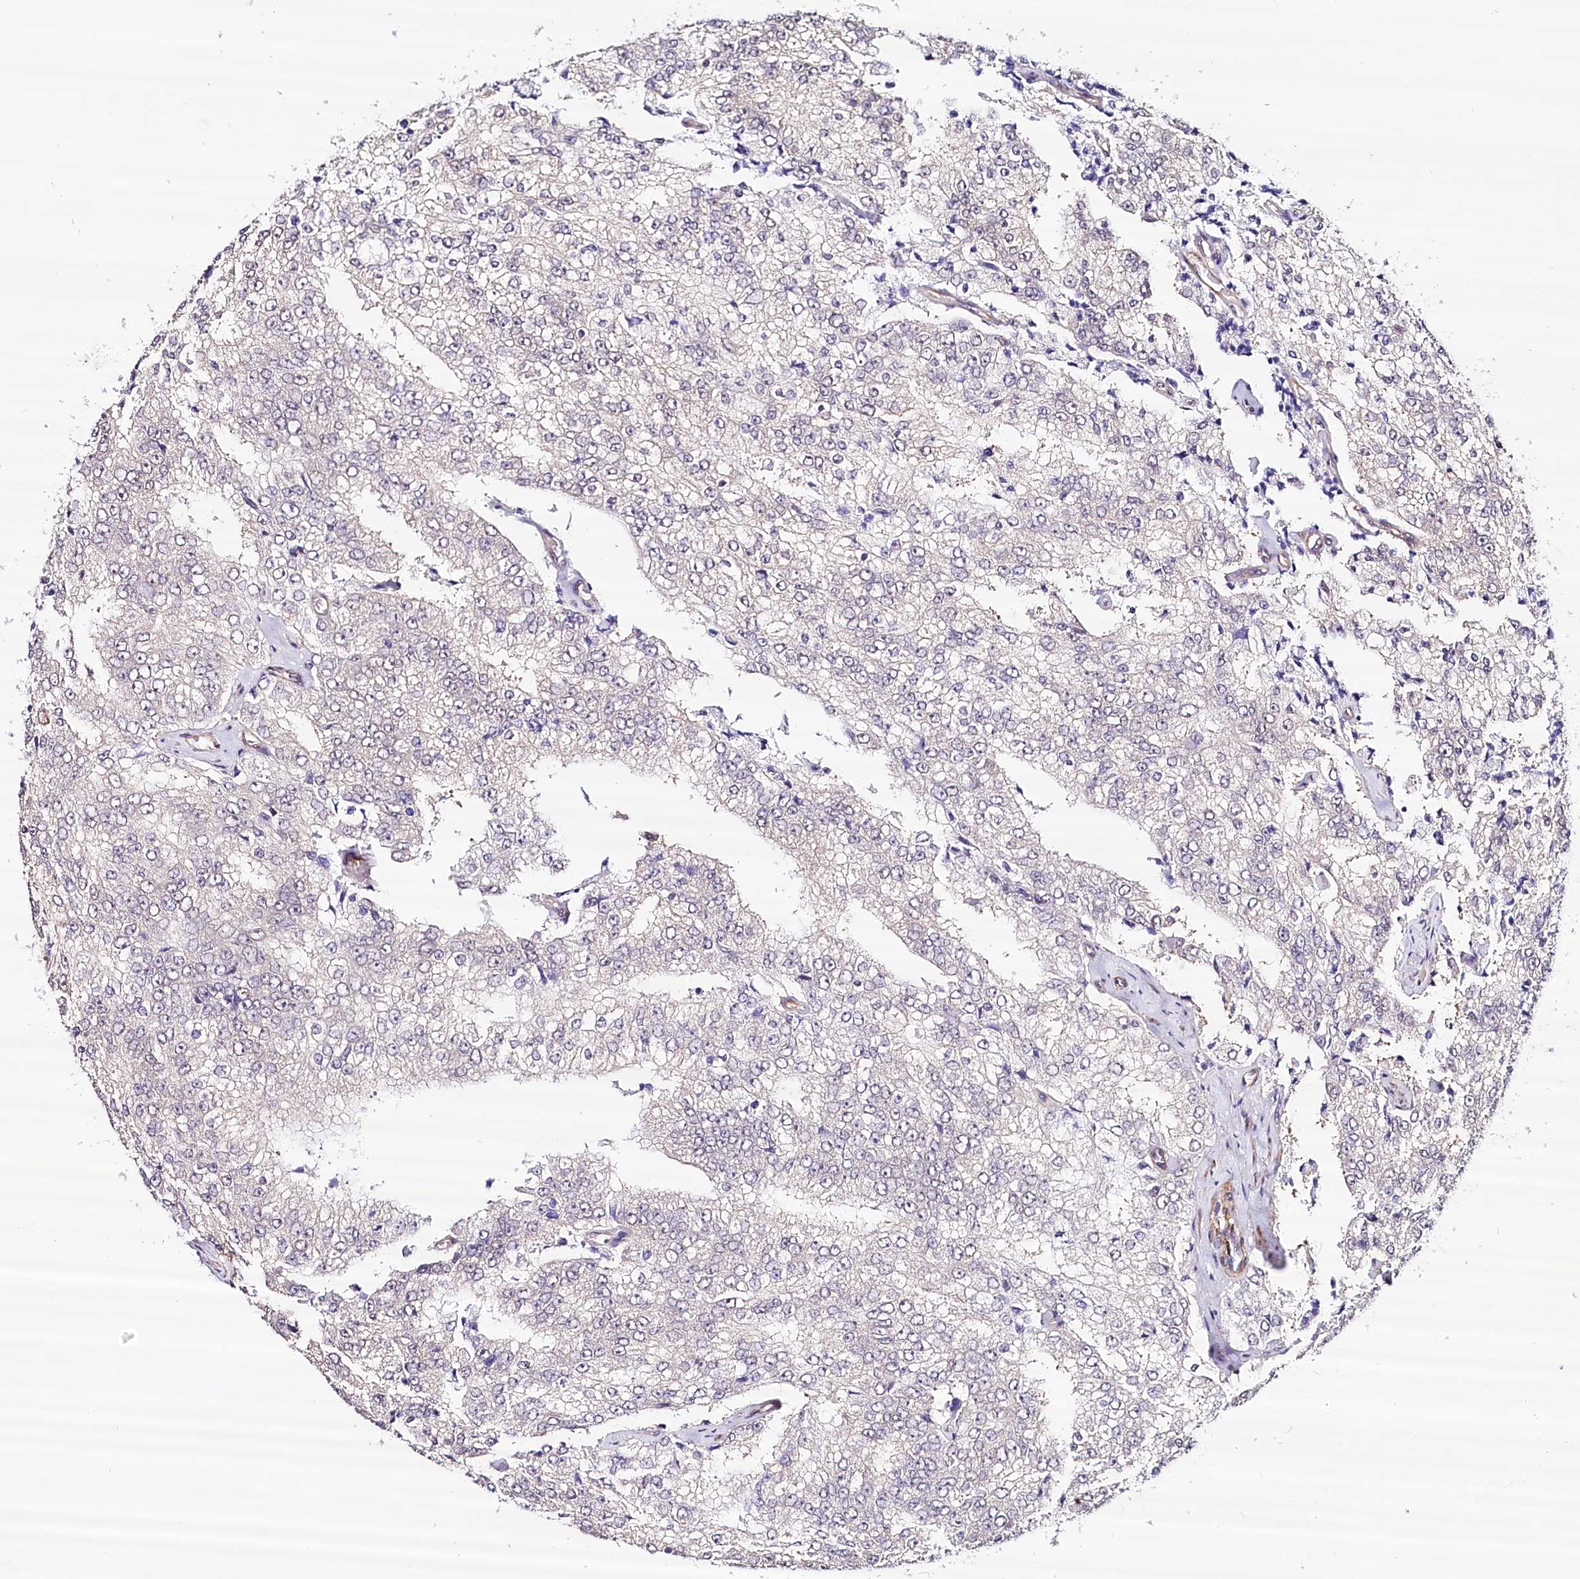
{"staining": {"intensity": "negative", "quantity": "none", "location": "none"}, "tissue": "prostate cancer", "cell_type": "Tumor cells", "image_type": "cancer", "snomed": [{"axis": "morphology", "description": "Adenocarcinoma, High grade"}, {"axis": "topography", "description": "Prostate"}], "caption": "IHC of prostate cancer exhibits no staining in tumor cells. (DAB immunohistochemistry, high magnification).", "gene": "PPP2R5B", "patient": {"sex": "male", "age": 58}}